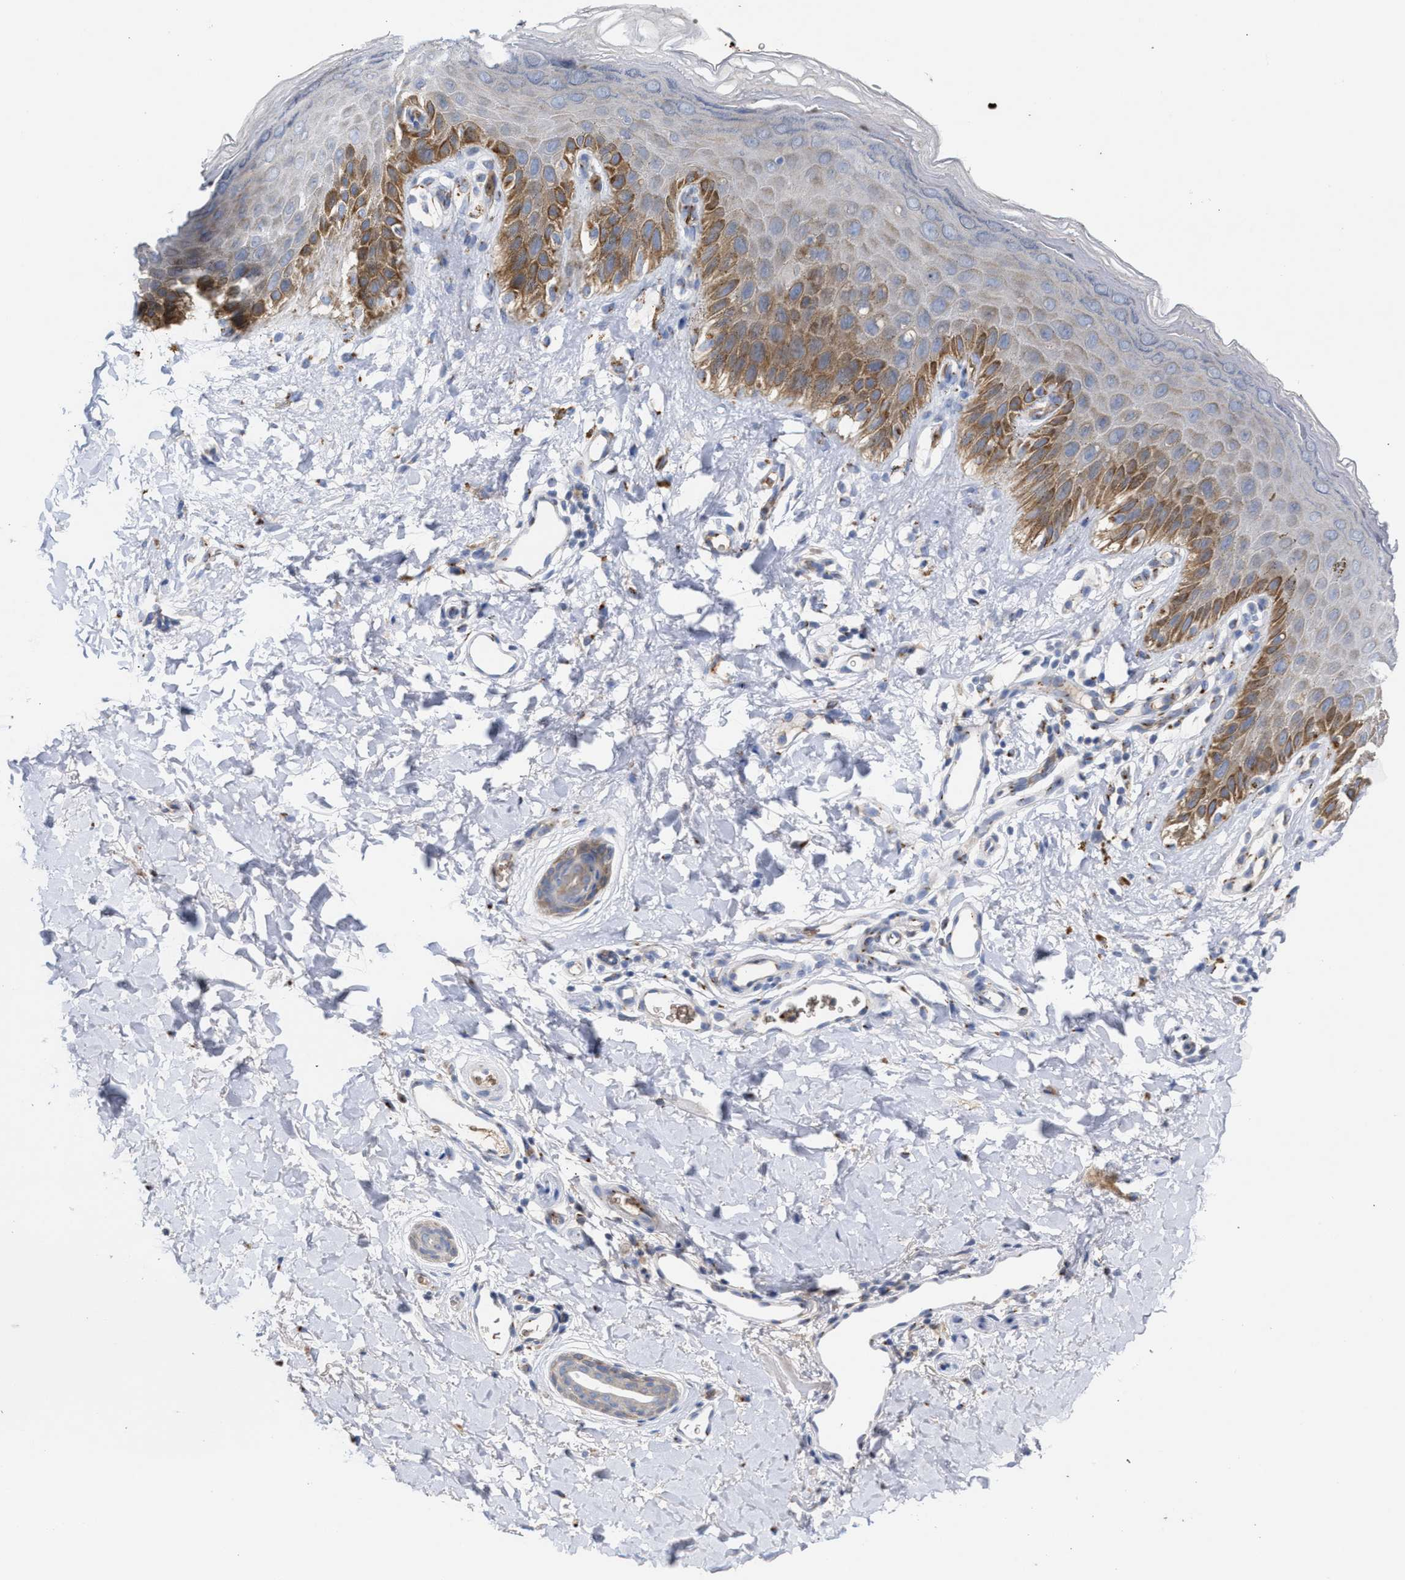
{"staining": {"intensity": "moderate", "quantity": "<25%", "location": "cytoplasmic/membranous"}, "tissue": "skin", "cell_type": "Epidermal cells", "image_type": "normal", "snomed": [{"axis": "morphology", "description": "Normal tissue, NOS"}, {"axis": "topography", "description": "Anal"}], "caption": "Brown immunohistochemical staining in benign skin exhibits moderate cytoplasmic/membranous staining in about <25% of epidermal cells.", "gene": "CCL2", "patient": {"sex": "male", "age": 44}}